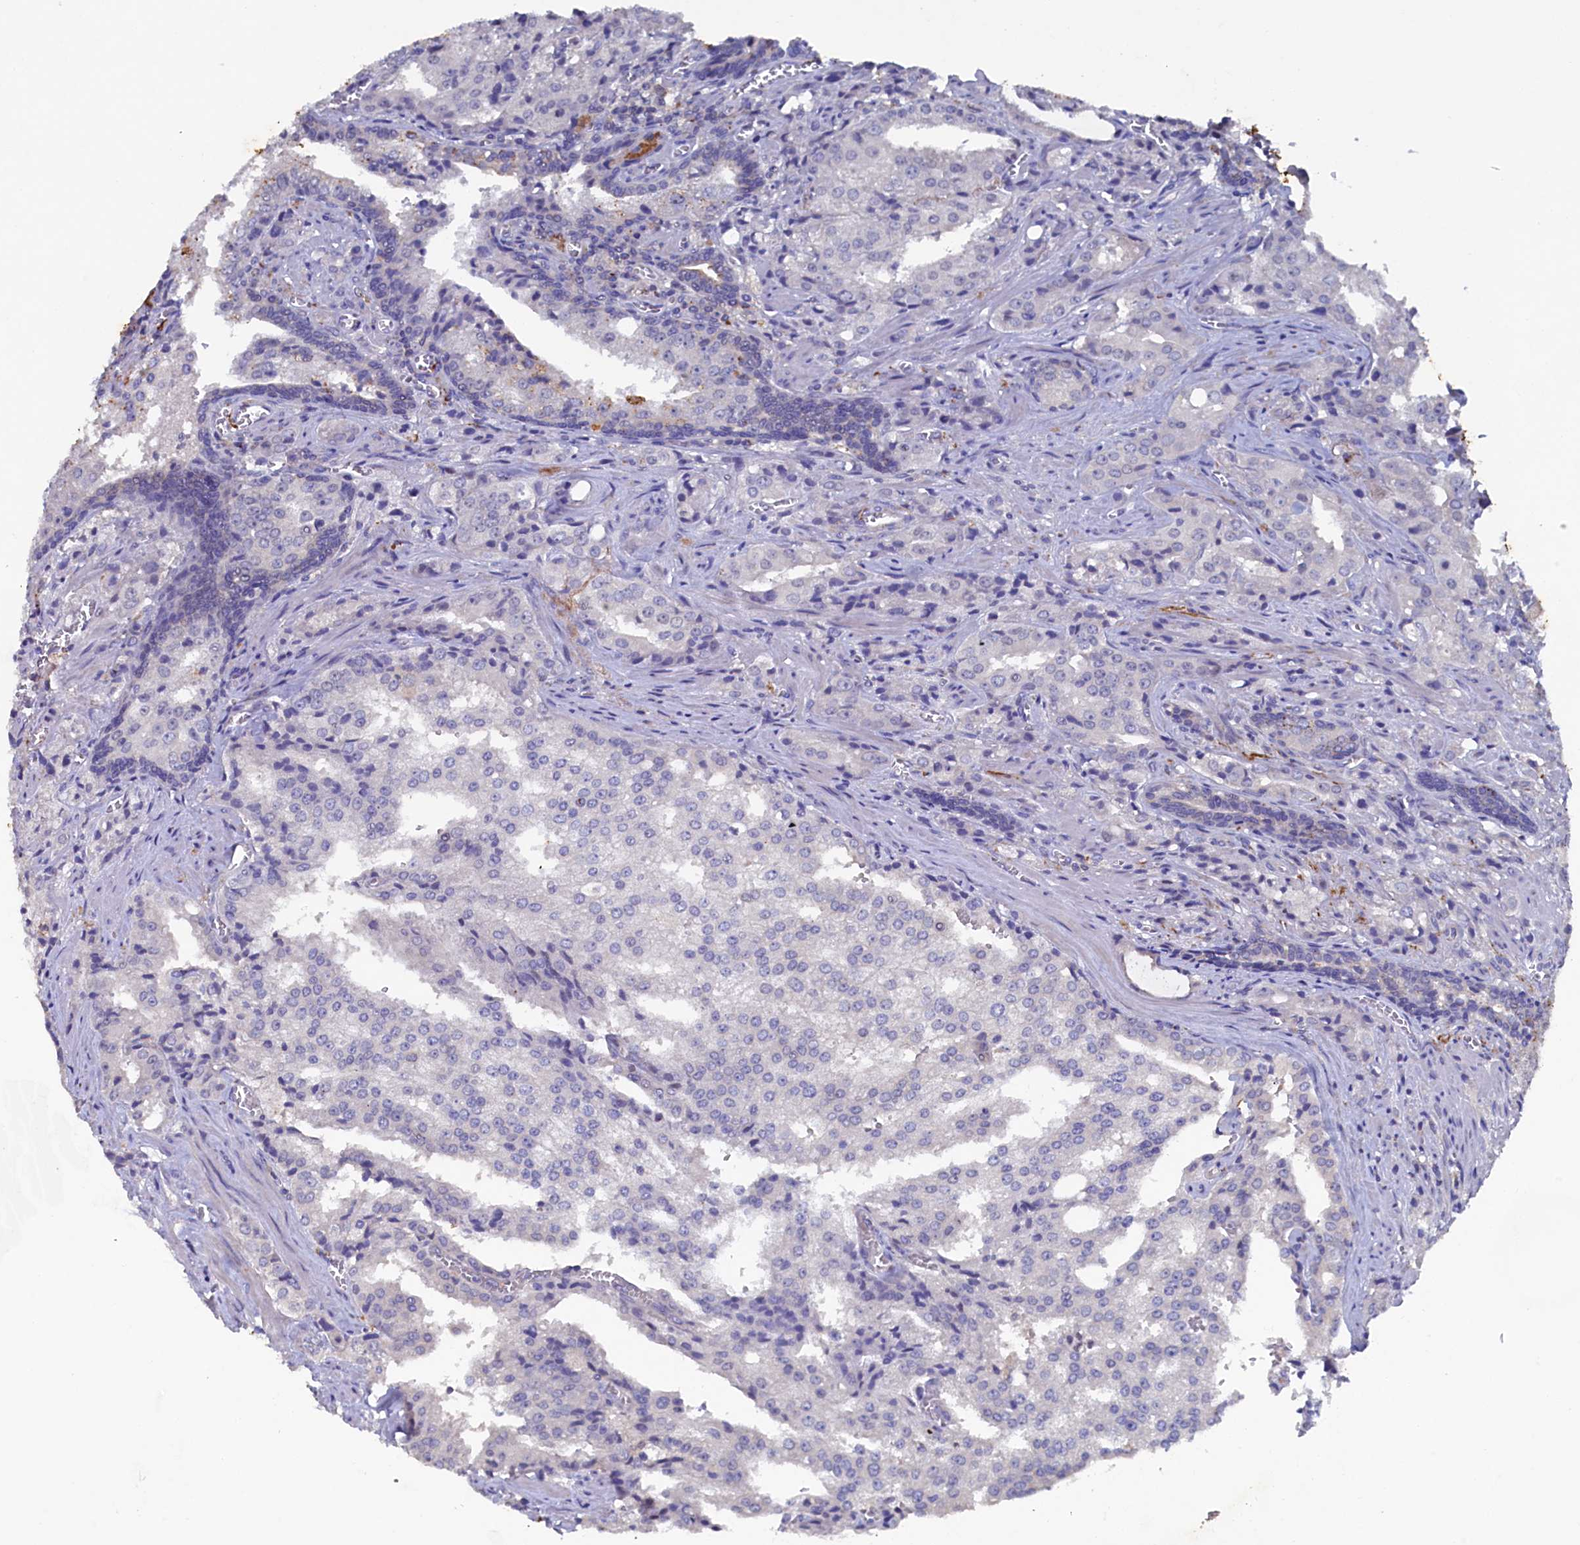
{"staining": {"intensity": "negative", "quantity": "none", "location": "none"}, "tissue": "prostate cancer", "cell_type": "Tumor cells", "image_type": "cancer", "snomed": [{"axis": "morphology", "description": "Adenocarcinoma, High grade"}, {"axis": "topography", "description": "Prostate"}], "caption": "Protein analysis of prostate adenocarcinoma (high-grade) reveals no significant expression in tumor cells.", "gene": "CBLIF", "patient": {"sex": "male", "age": 68}}